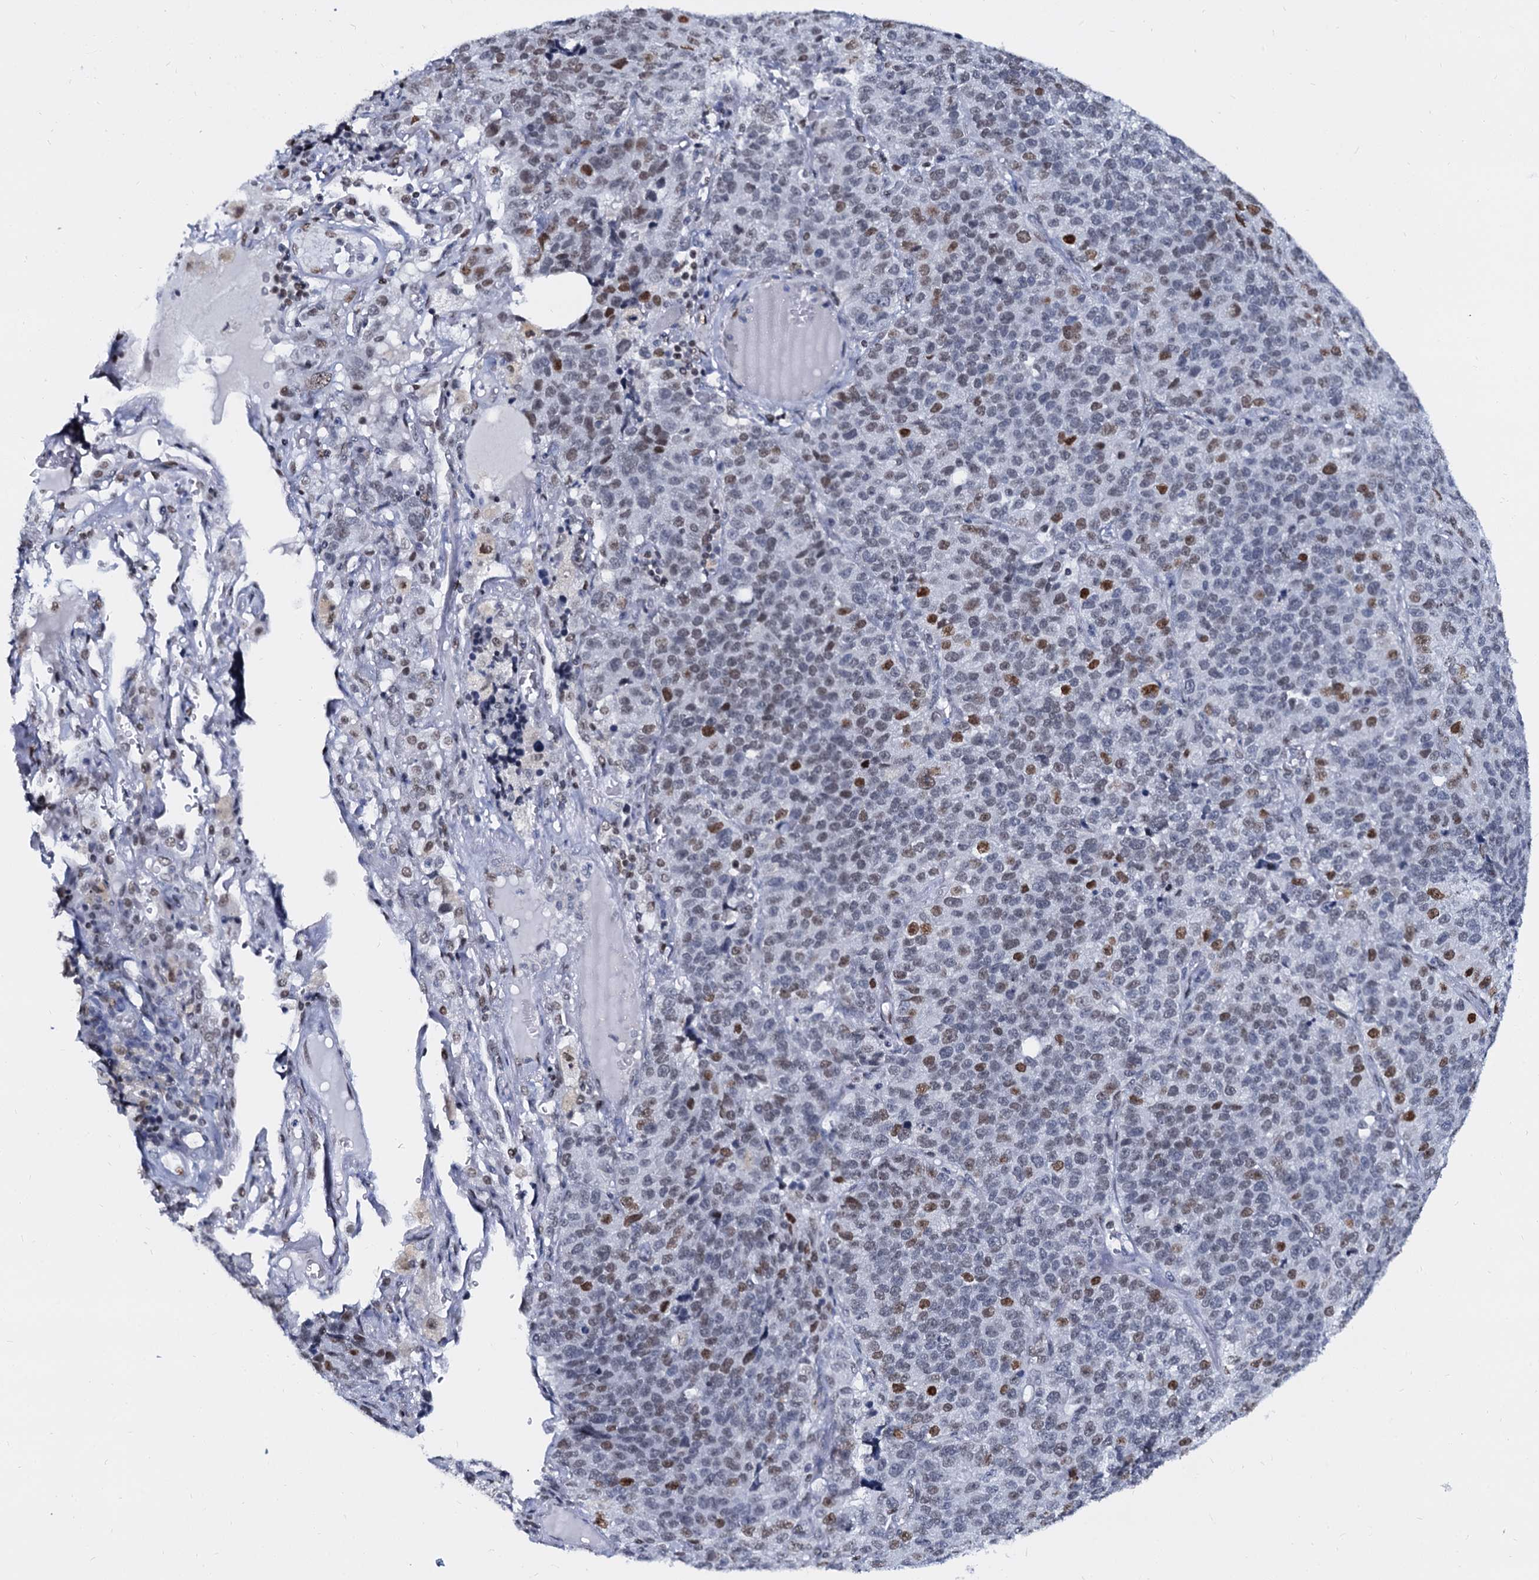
{"staining": {"intensity": "moderate", "quantity": "25%-75%", "location": "nuclear"}, "tissue": "lung cancer", "cell_type": "Tumor cells", "image_type": "cancer", "snomed": [{"axis": "morphology", "description": "Adenocarcinoma, NOS"}, {"axis": "topography", "description": "Lung"}], "caption": "Human adenocarcinoma (lung) stained with a protein marker displays moderate staining in tumor cells.", "gene": "CMAS", "patient": {"sex": "male", "age": 49}}